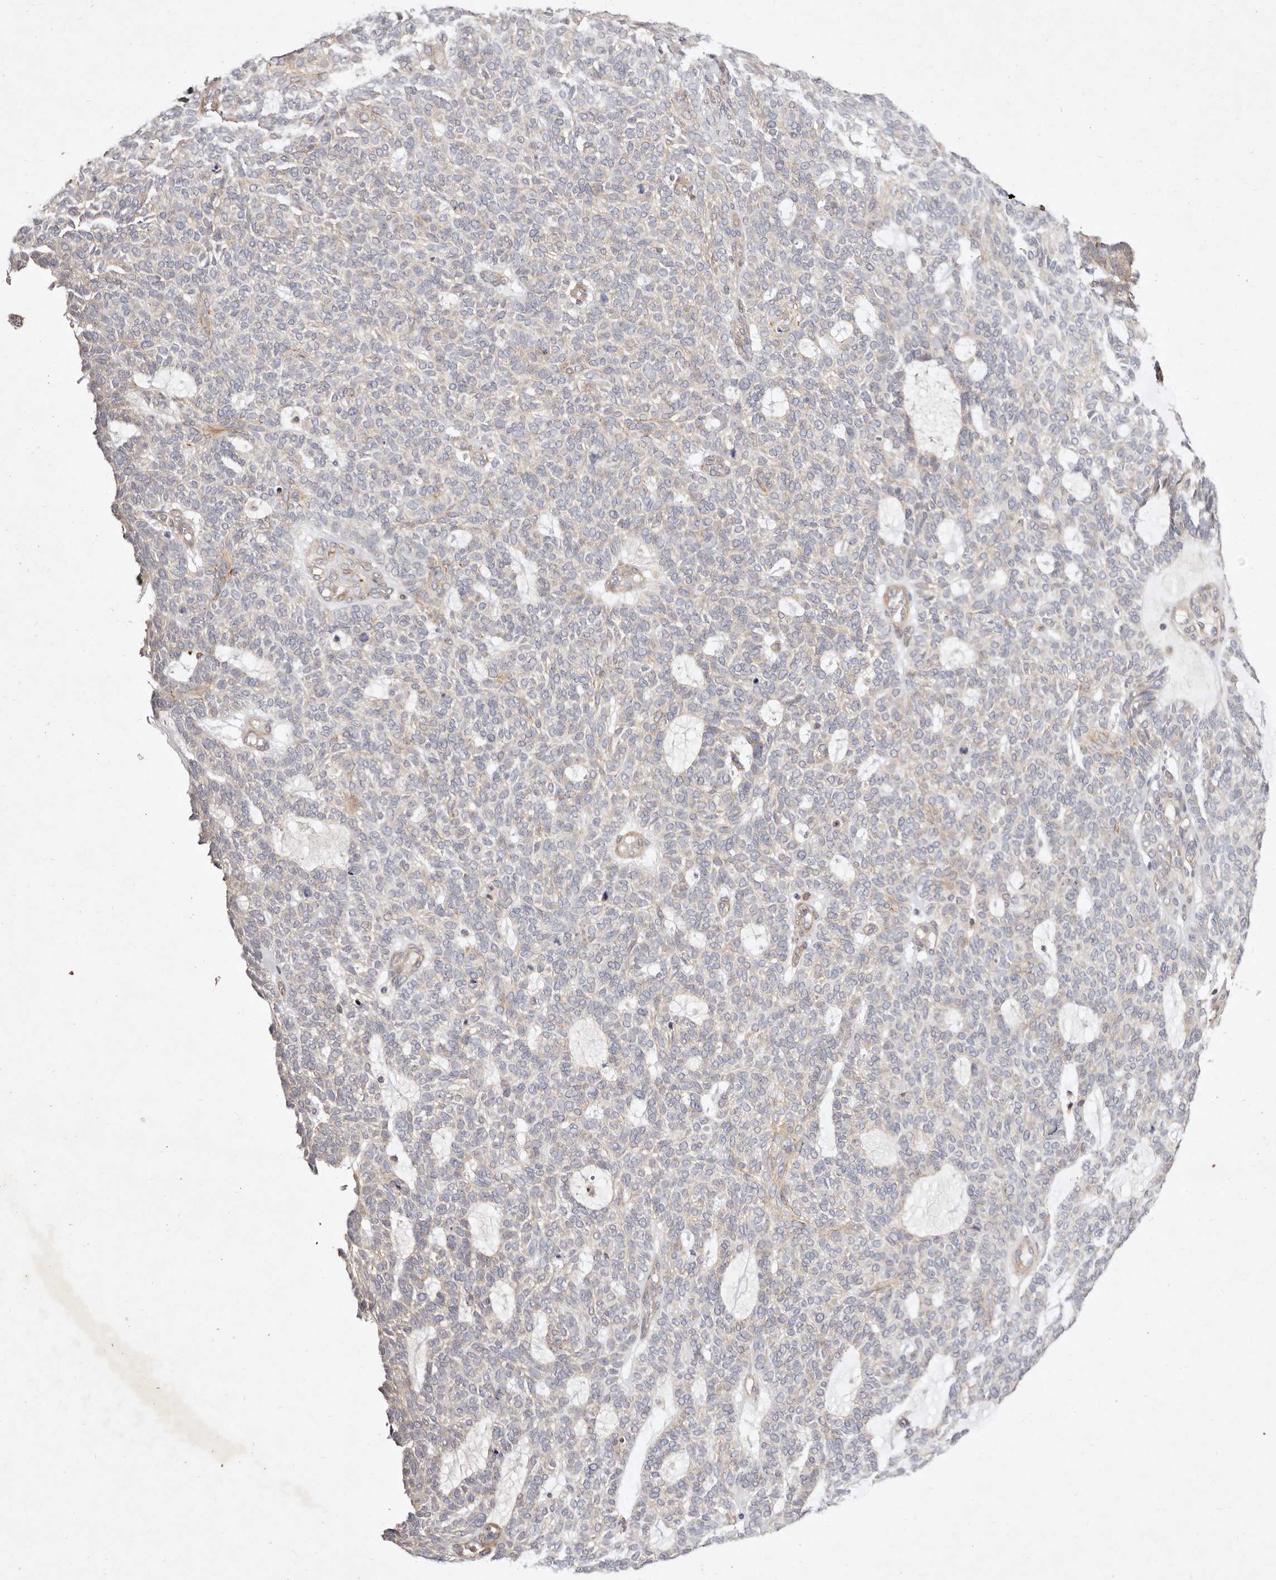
{"staining": {"intensity": "moderate", "quantity": "<25%", "location": "cytoplasmic/membranous"}, "tissue": "skin cancer", "cell_type": "Tumor cells", "image_type": "cancer", "snomed": [{"axis": "morphology", "description": "Squamous cell carcinoma, NOS"}, {"axis": "topography", "description": "Skin"}], "caption": "Immunohistochemistry (IHC) staining of skin squamous cell carcinoma, which shows low levels of moderate cytoplasmic/membranous expression in about <25% of tumor cells indicating moderate cytoplasmic/membranous protein expression. The staining was performed using DAB (brown) for protein detection and nuclei were counterstained in hematoxylin (blue).", "gene": "MTMR11", "patient": {"sex": "female", "age": 90}}